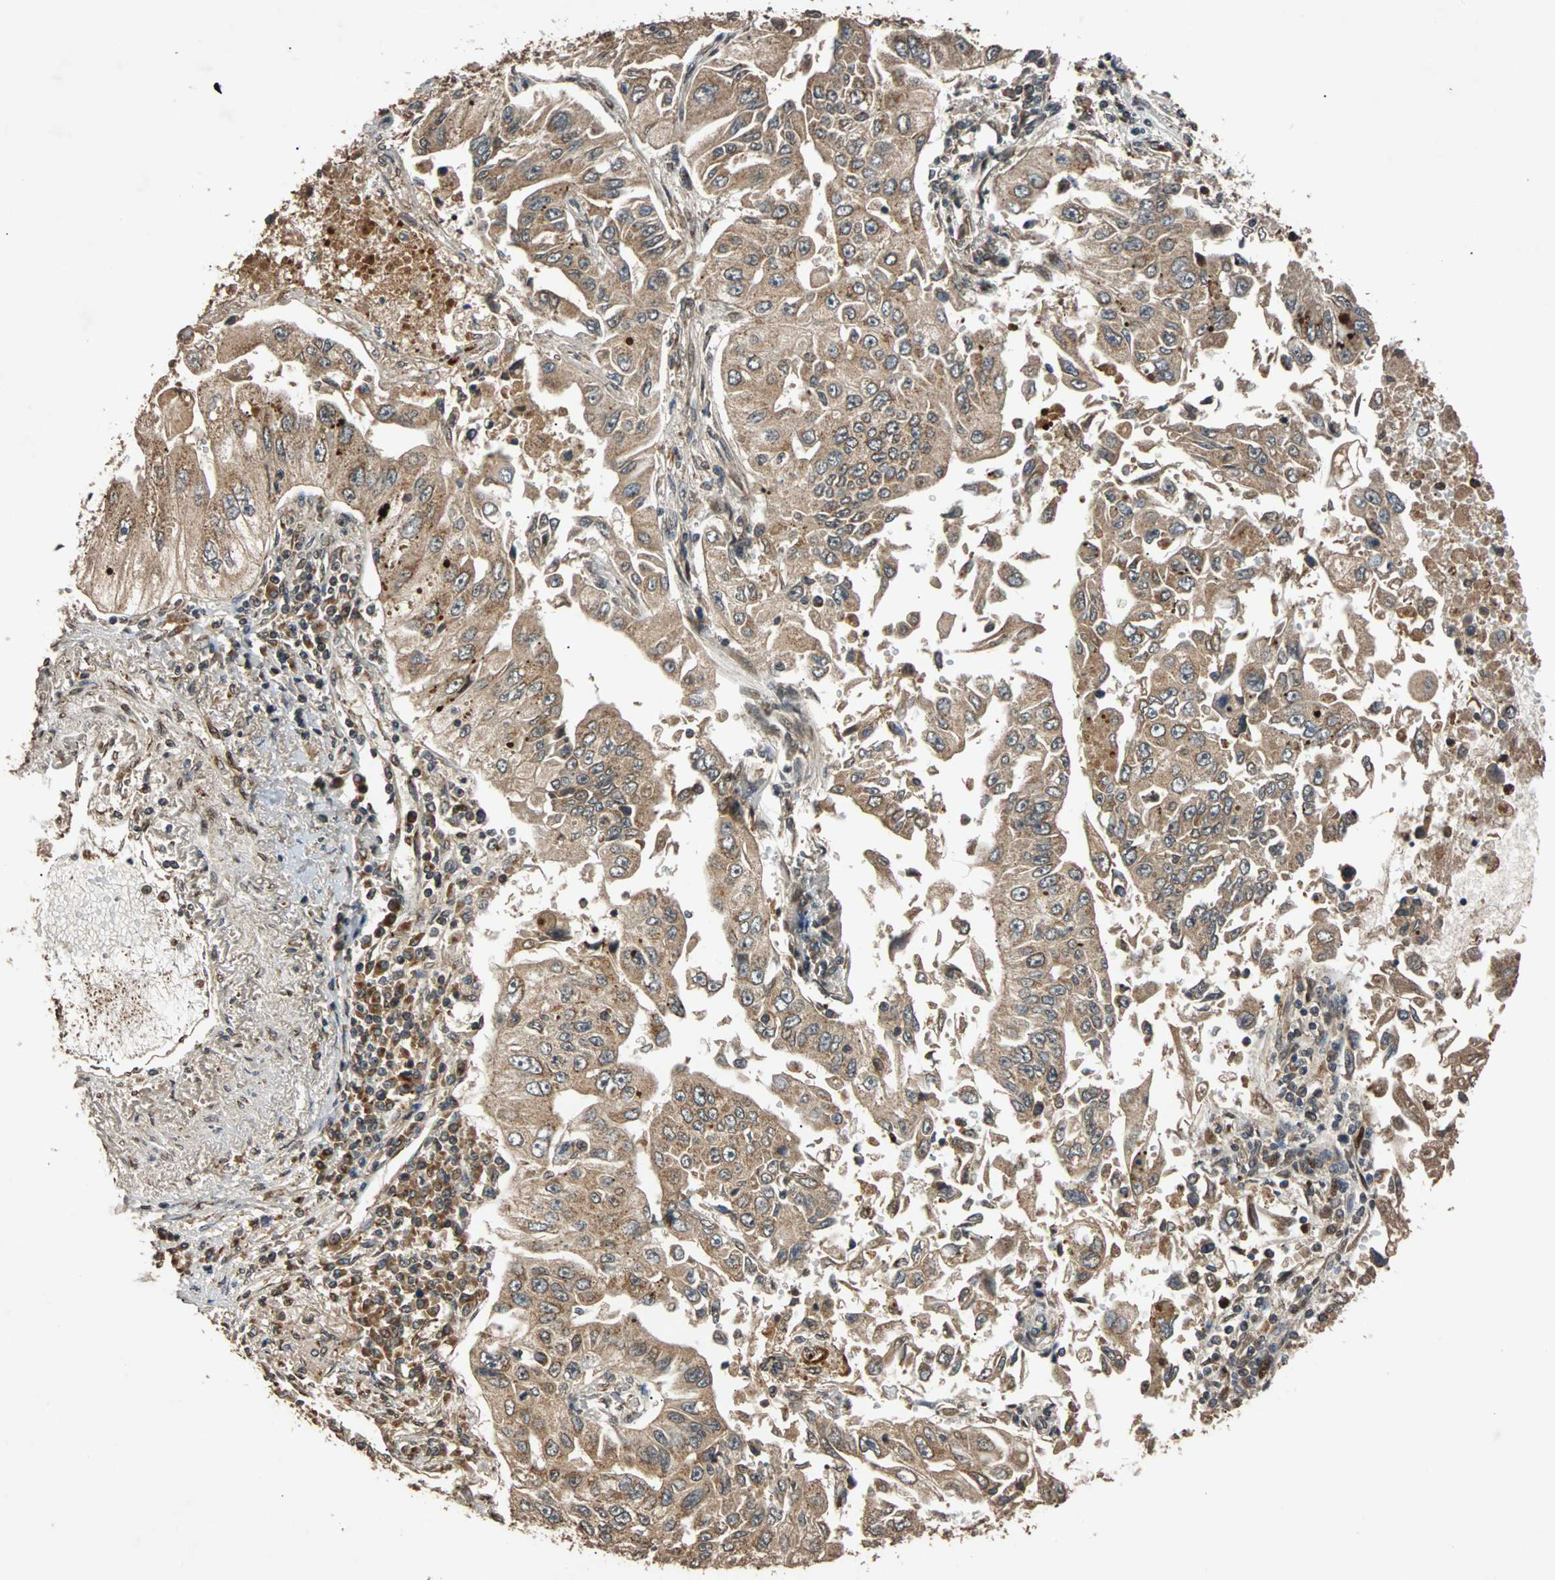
{"staining": {"intensity": "moderate", "quantity": ">75%", "location": "cytoplasmic/membranous"}, "tissue": "lung cancer", "cell_type": "Tumor cells", "image_type": "cancer", "snomed": [{"axis": "morphology", "description": "Adenocarcinoma, NOS"}, {"axis": "topography", "description": "Lung"}], "caption": "Lung adenocarcinoma stained with a protein marker exhibits moderate staining in tumor cells.", "gene": "USP31", "patient": {"sex": "male", "age": 84}}